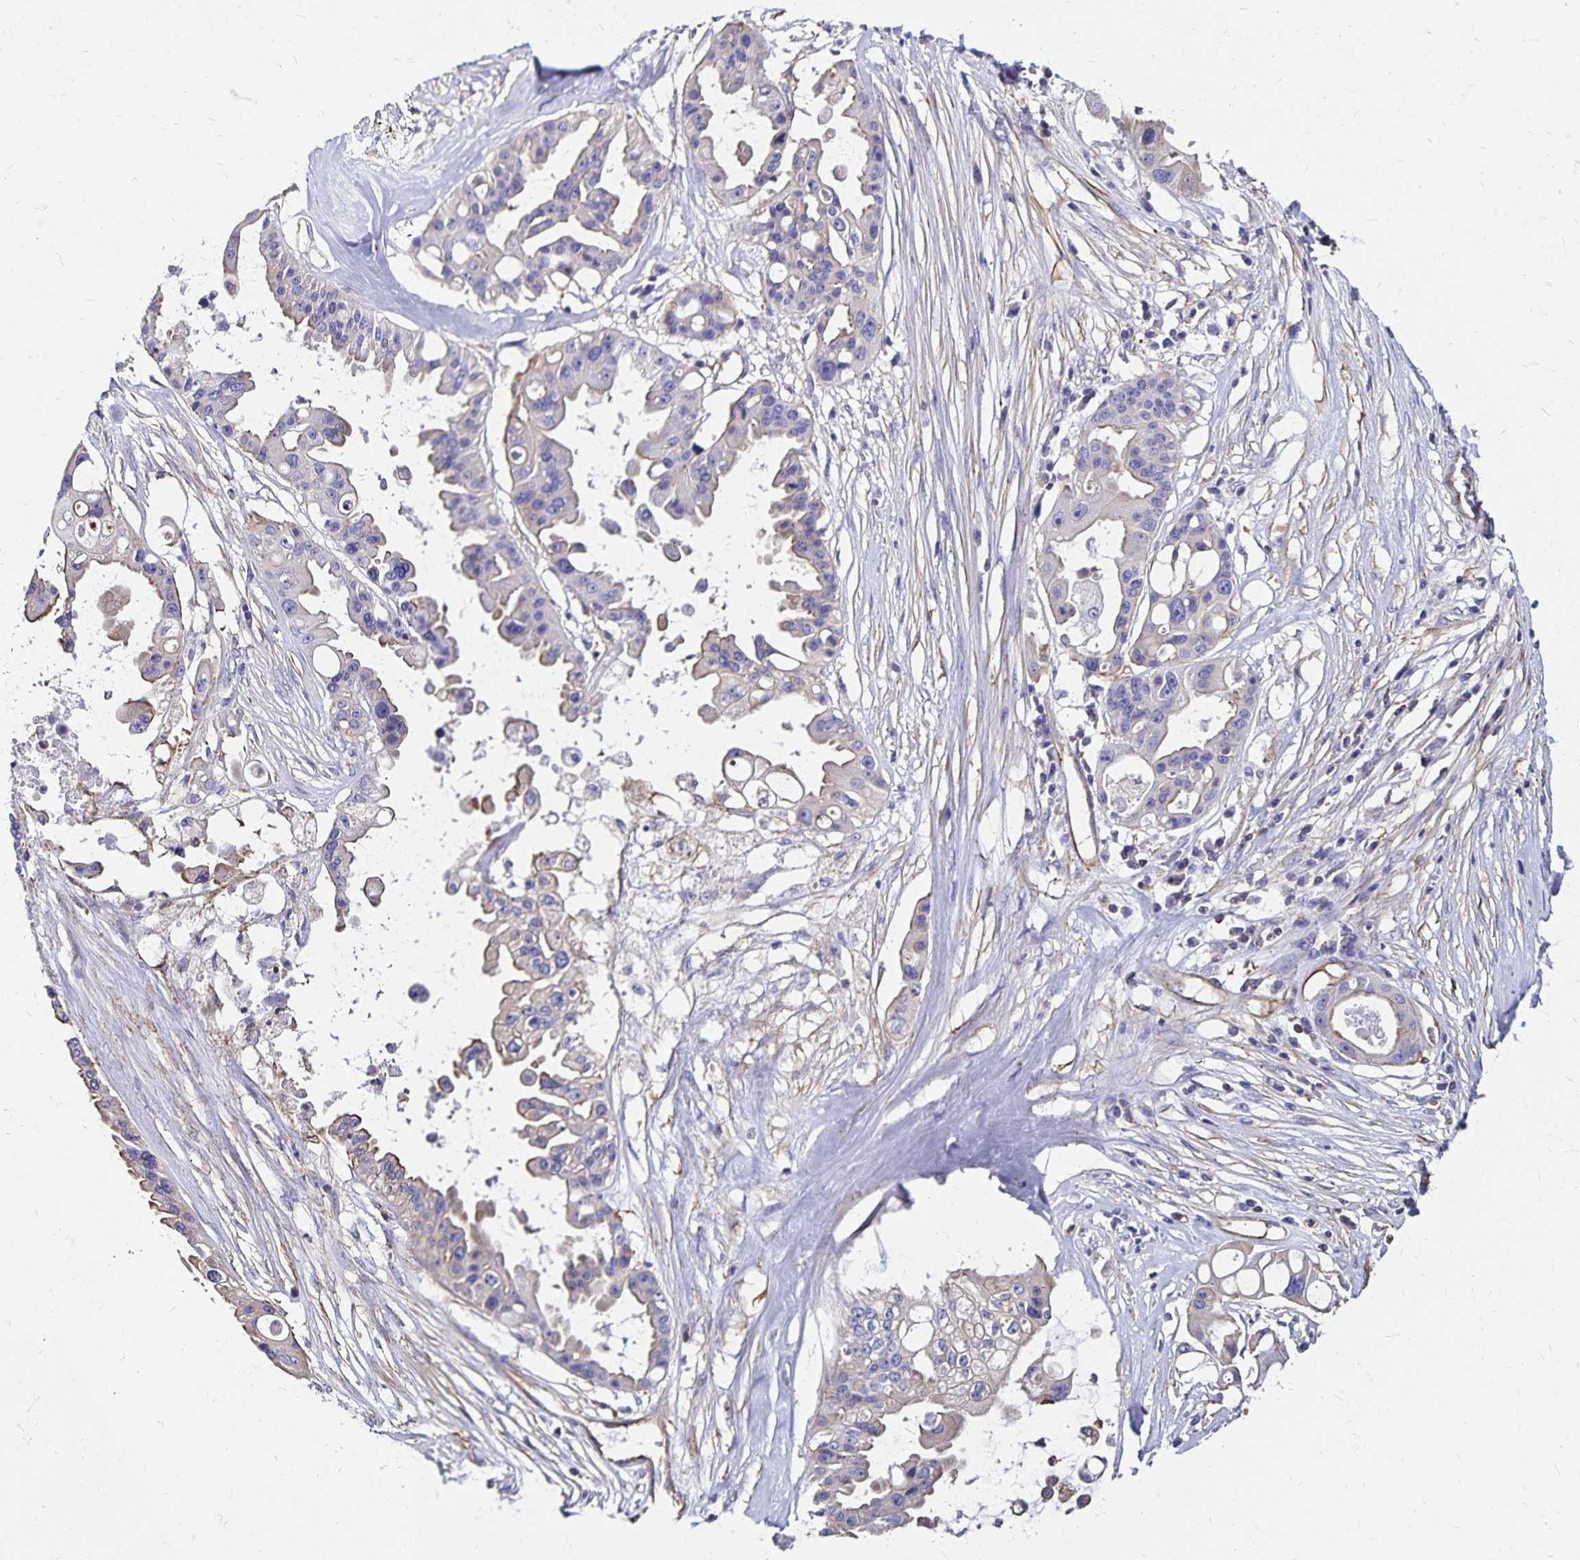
{"staining": {"intensity": "negative", "quantity": "none", "location": "none"}, "tissue": "ovarian cancer", "cell_type": "Tumor cells", "image_type": "cancer", "snomed": [{"axis": "morphology", "description": "Cystadenocarcinoma, serous, NOS"}, {"axis": "topography", "description": "Ovary"}], "caption": "DAB (3,3'-diaminobenzidine) immunohistochemical staining of ovarian serous cystadenocarcinoma reveals no significant positivity in tumor cells. (DAB (3,3'-diaminobenzidine) immunohistochemistry with hematoxylin counter stain).", "gene": "RPRML", "patient": {"sex": "female", "age": 56}}